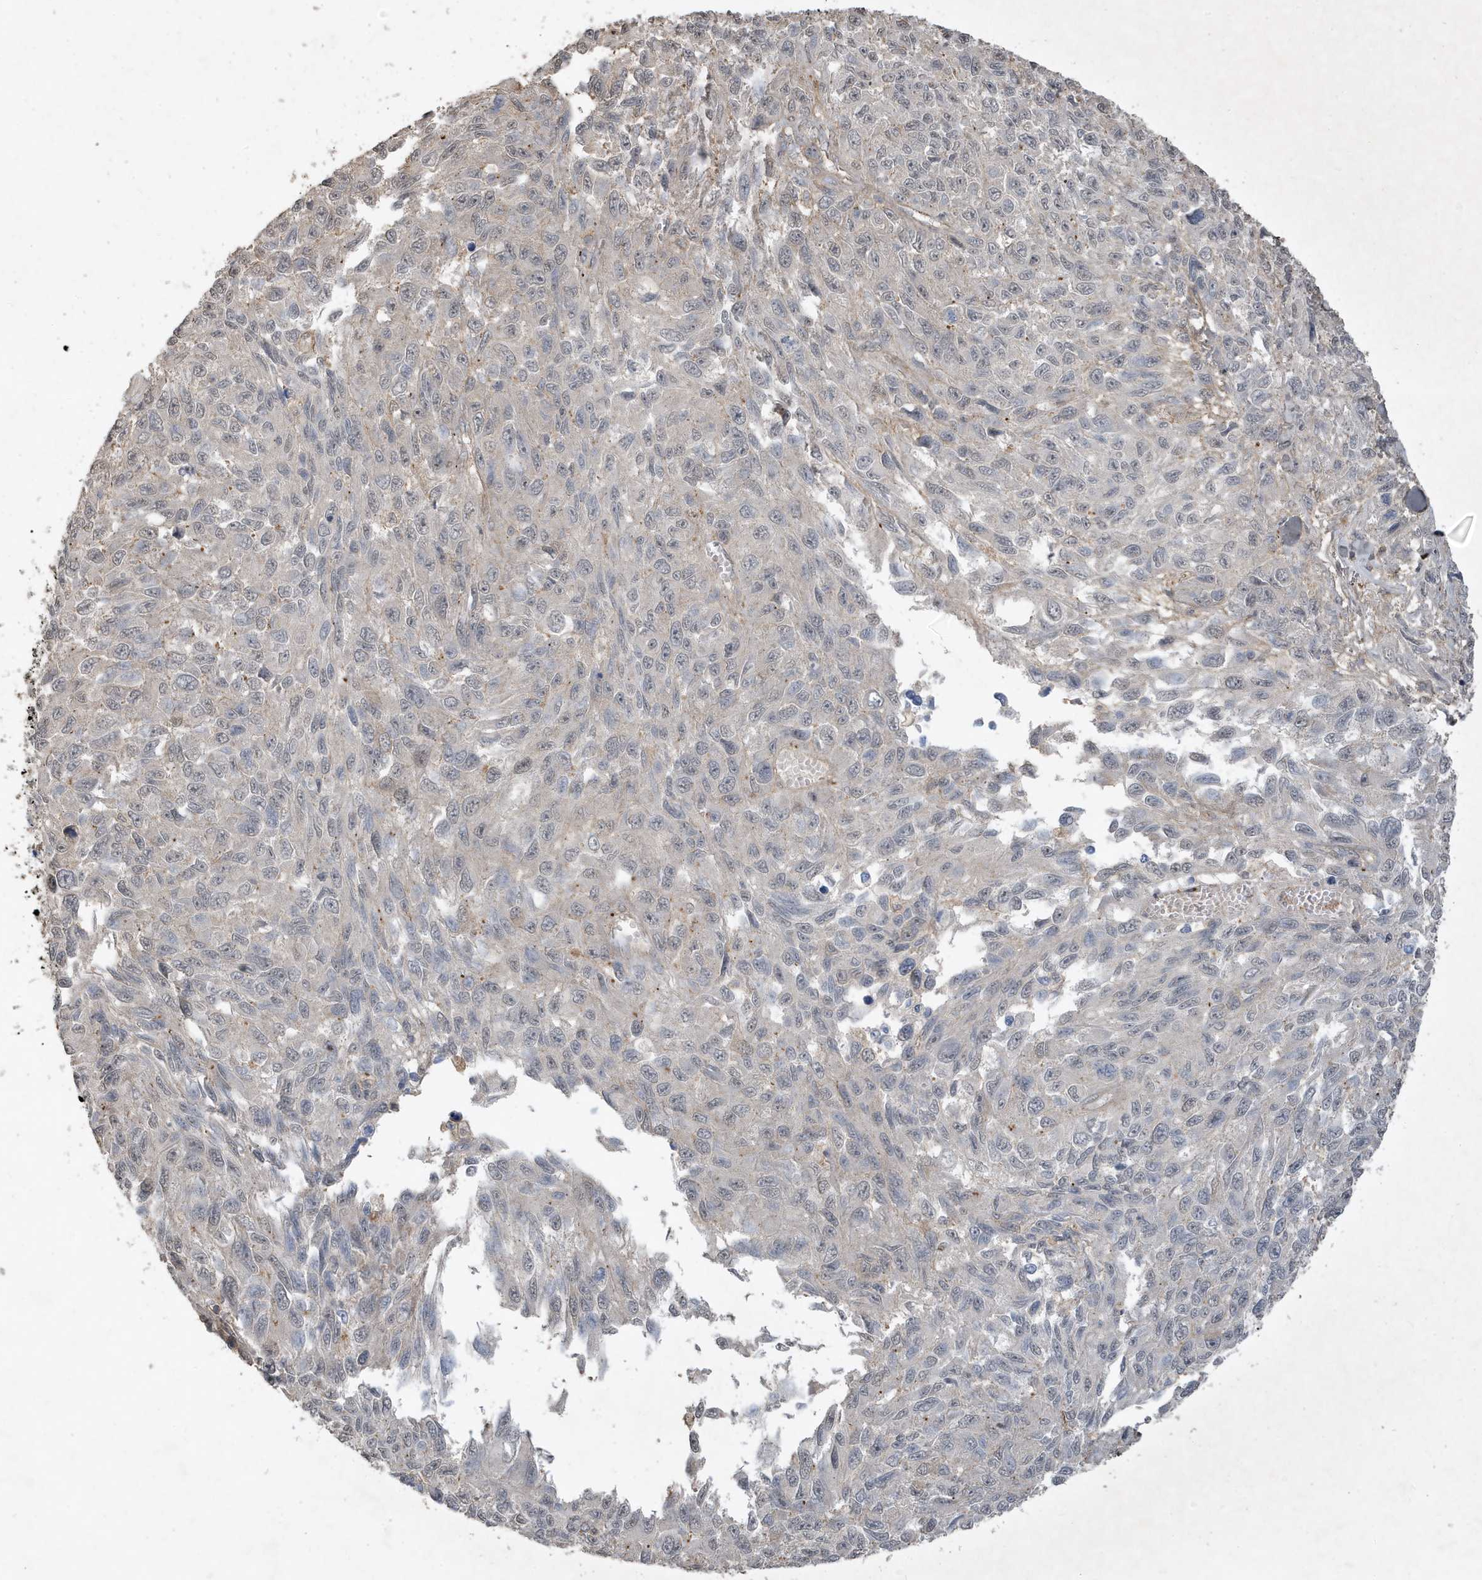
{"staining": {"intensity": "negative", "quantity": "none", "location": "none"}, "tissue": "melanoma", "cell_type": "Tumor cells", "image_type": "cancer", "snomed": [{"axis": "morphology", "description": "Malignant melanoma, NOS"}, {"axis": "topography", "description": "Skin"}], "caption": "Human melanoma stained for a protein using immunohistochemistry (IHC) demonstrates no staining in tumor cells.", "gene": "PRRT3", "patient": {"sex": "female", "age": 96}}